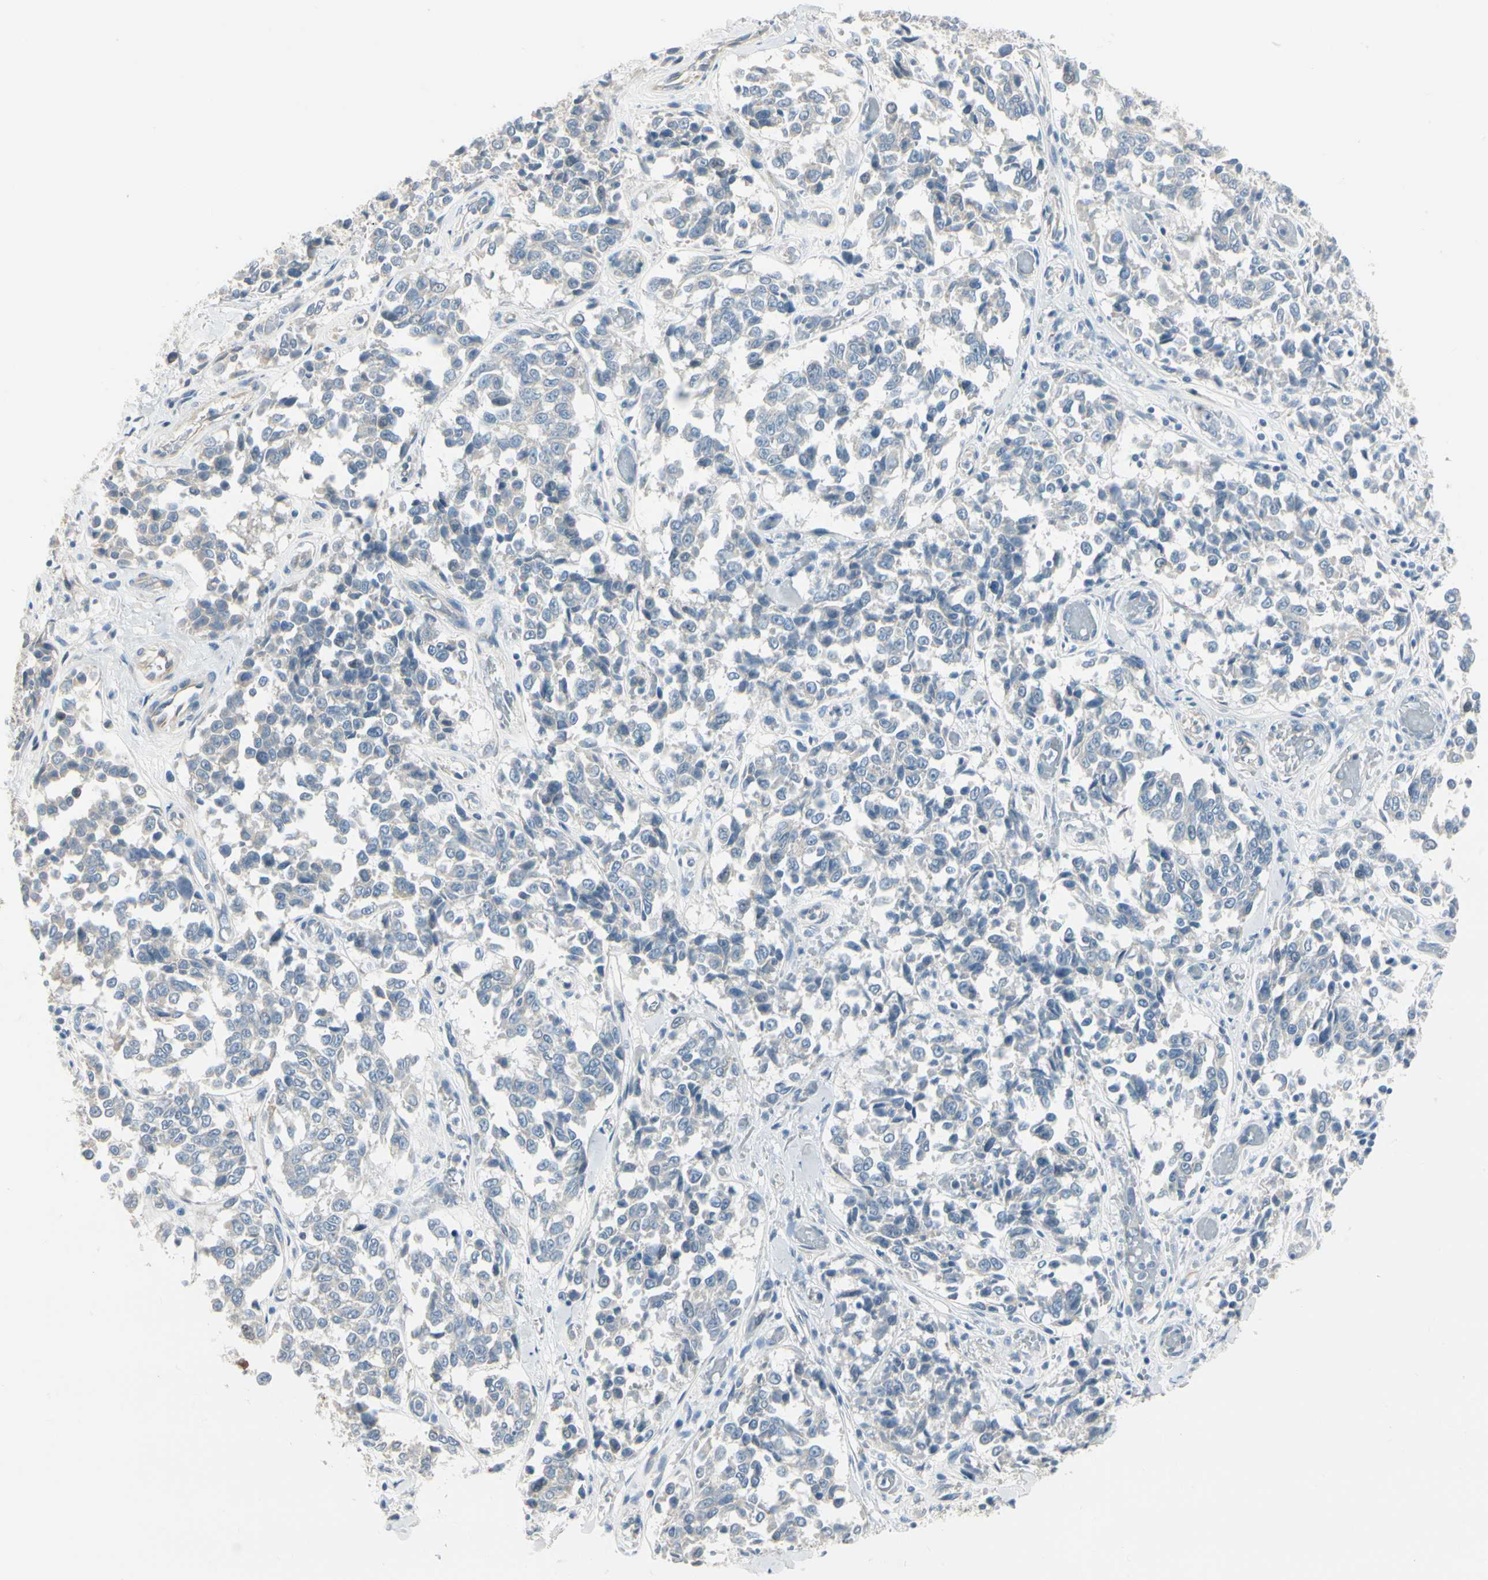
{"staining": {"intensity": "negative", "quantity": "none", "location": "none"}, "tissue": "melanoma", "cell_type": "Tumor cells", "image_type": "cancer", "snomed": [{"axis": "morphology", "description": "Malignant melanoma, NOS"}, {"axis": "topography", "description": "Skin"}], "caption": "DAB immunohistochemical staining of malignant melanoma displays no significant staining in tumor cells. (Stains: DAB (3,3'-diaminobenzidine) immunohistochemistry with hematoxylin counter stain, Microscopy: brightfield microscopy at high magnification).", "gene": "SPINK4", "patient": {"sex": "female", "age": 64}}